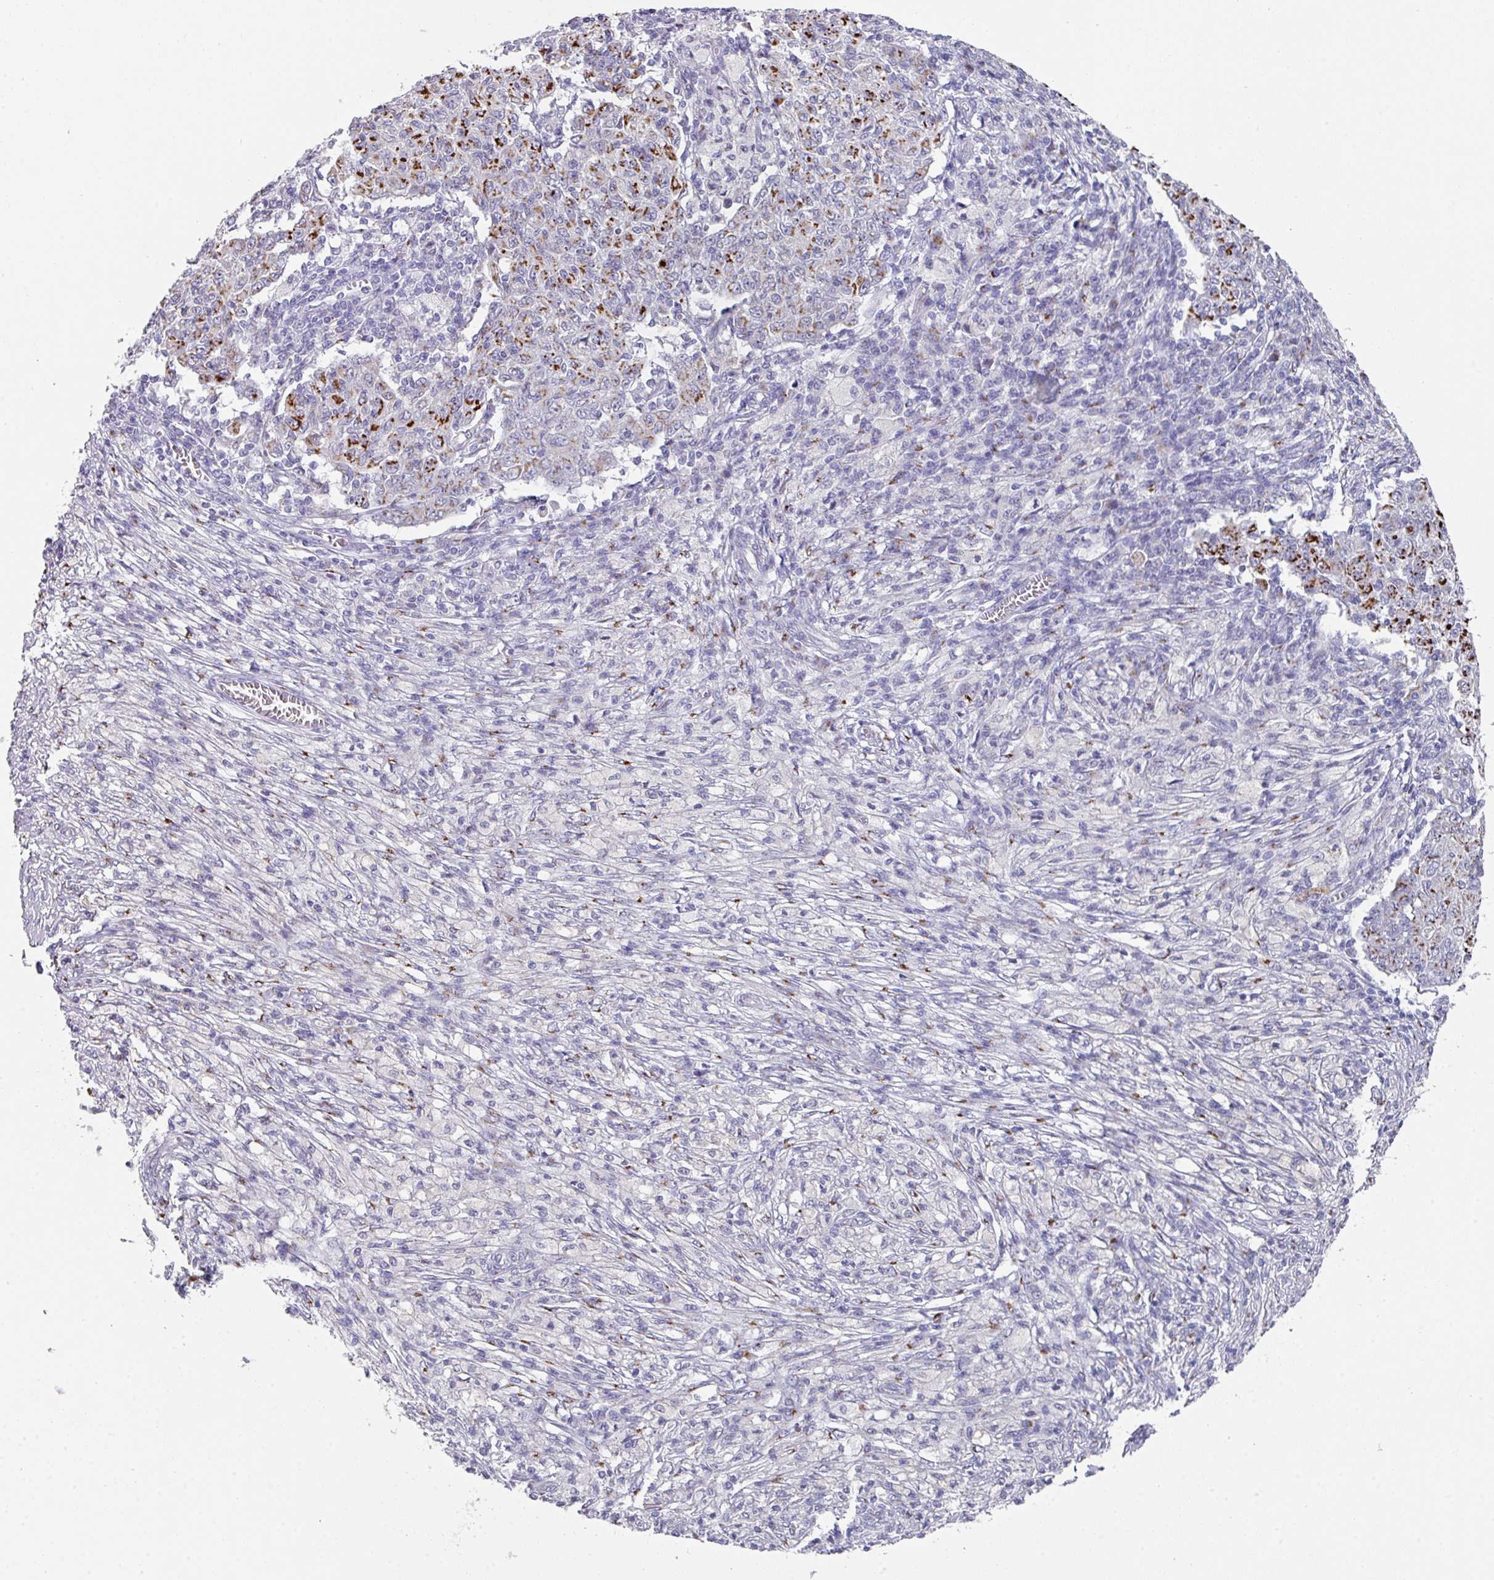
{"staining": {"intensity": "strong", "quantity": "25%-75%", "location": "cytoplasmic/membranous"}, "tissue": "ovarian cancer", "cell_type": "Tumor cells", "image_type": "cancer", "snomed": [{"axis": "morphology", "description": "Carcinoma, endometroid"}, {"axis": "topography", "description": "Ovary"}], "caption": "Strong cytoplasmic/membranous positivity is appreciated in about 25%-75% of tumor cells in endometroid carcinoma (ovarian). Immunohistochemistry stains the protein in brown and the nuclei are stained blue.", "gene": "VKORC1L1", "patient": {"sex": "female", "age": 42}}